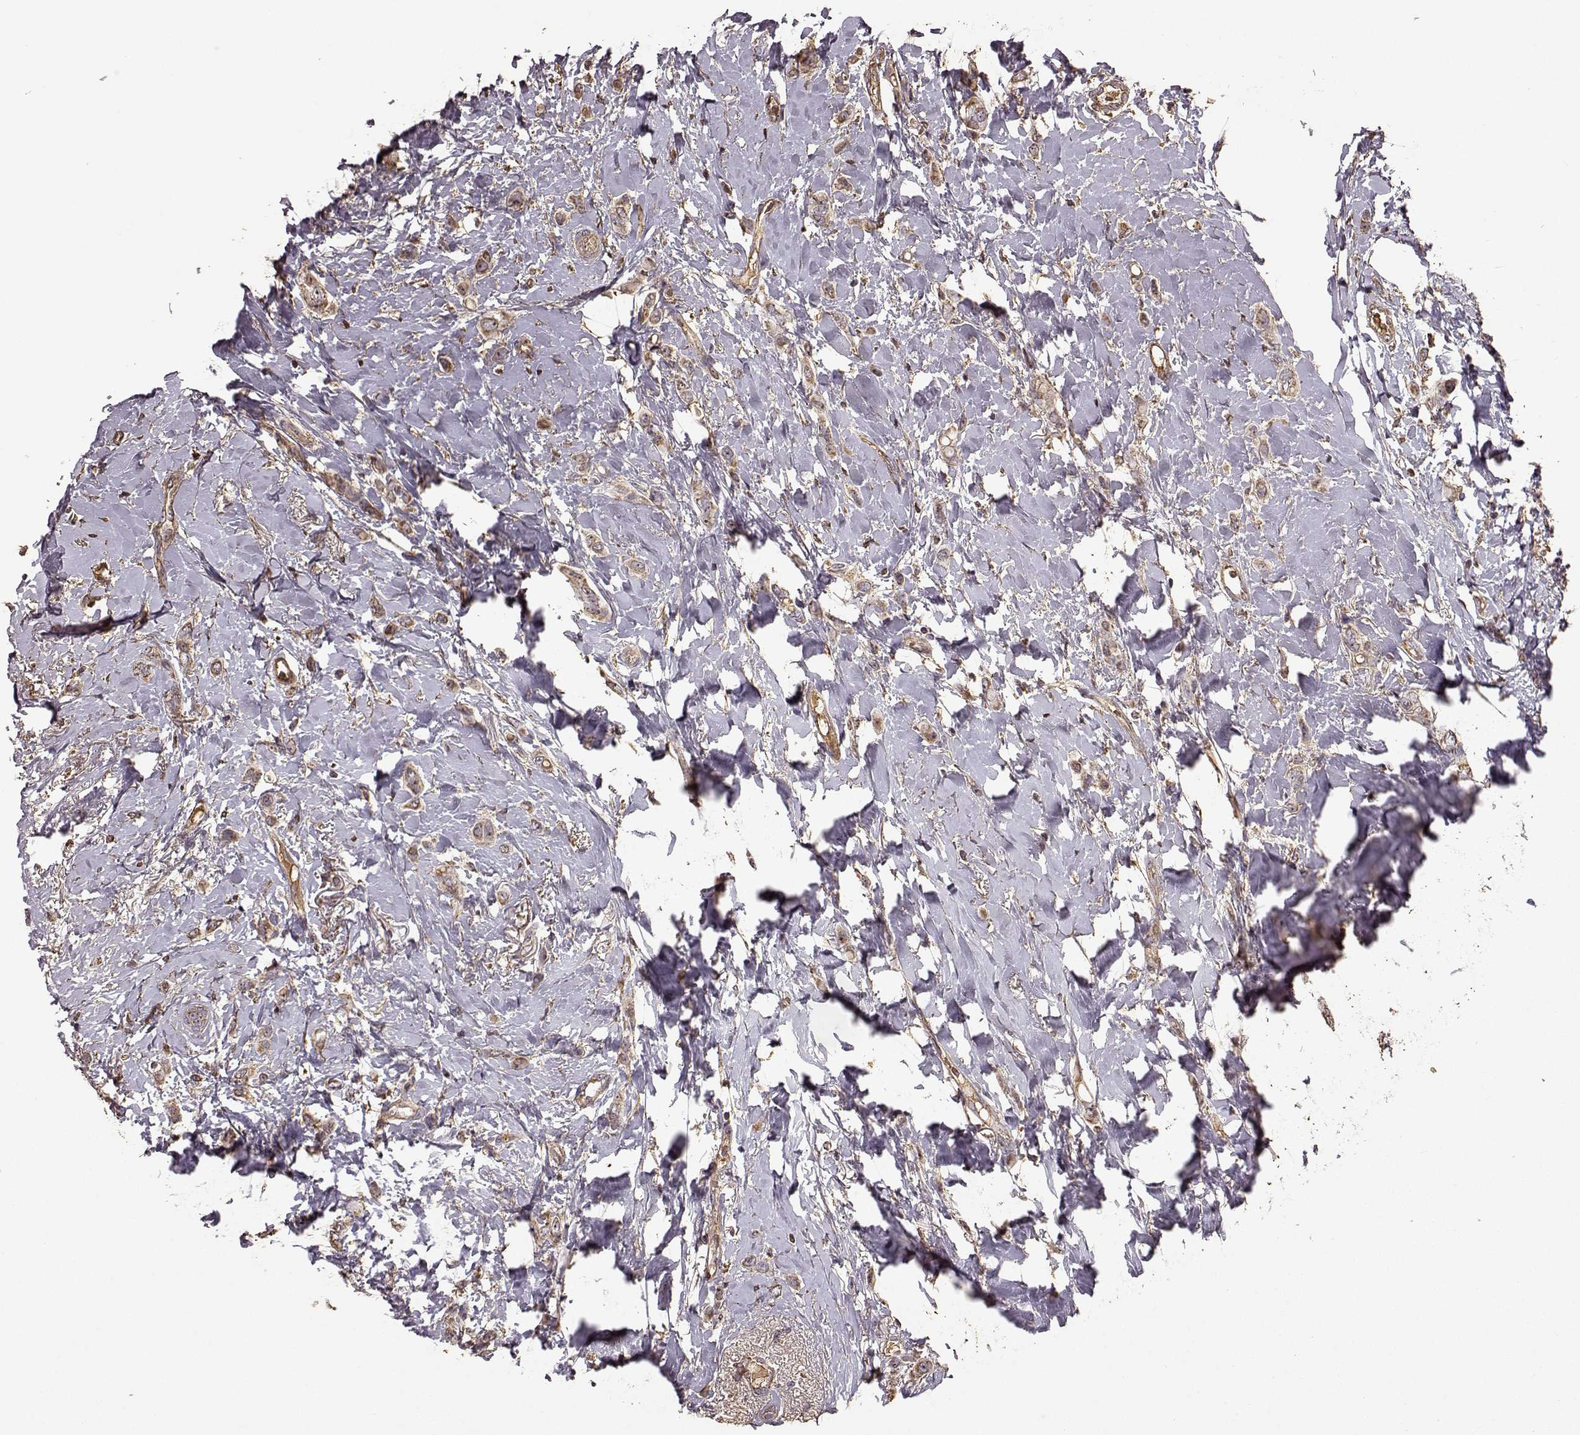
{"staining": {"intensity": "moderate", "quantity": ">75%", "location": "cytoplasmic/membranous,nuclear"}, "tissue": "breast cancer", "cell_type": "Tumor cells", "image_type": "cancer", "snomed": [{"axis": "morphology", "description": "Lobular carcinoma"}, {"axis": "topography", "description": "Breast"}], "caption": "Immunohistochemical staining of breast cancer displays medium levels of moderate cytoplasmic/membranous and nuclear staining in approximately >75% of tumor cells.", "gene": "PTGES2", "patient": {"sex": "female", "age": 66}}